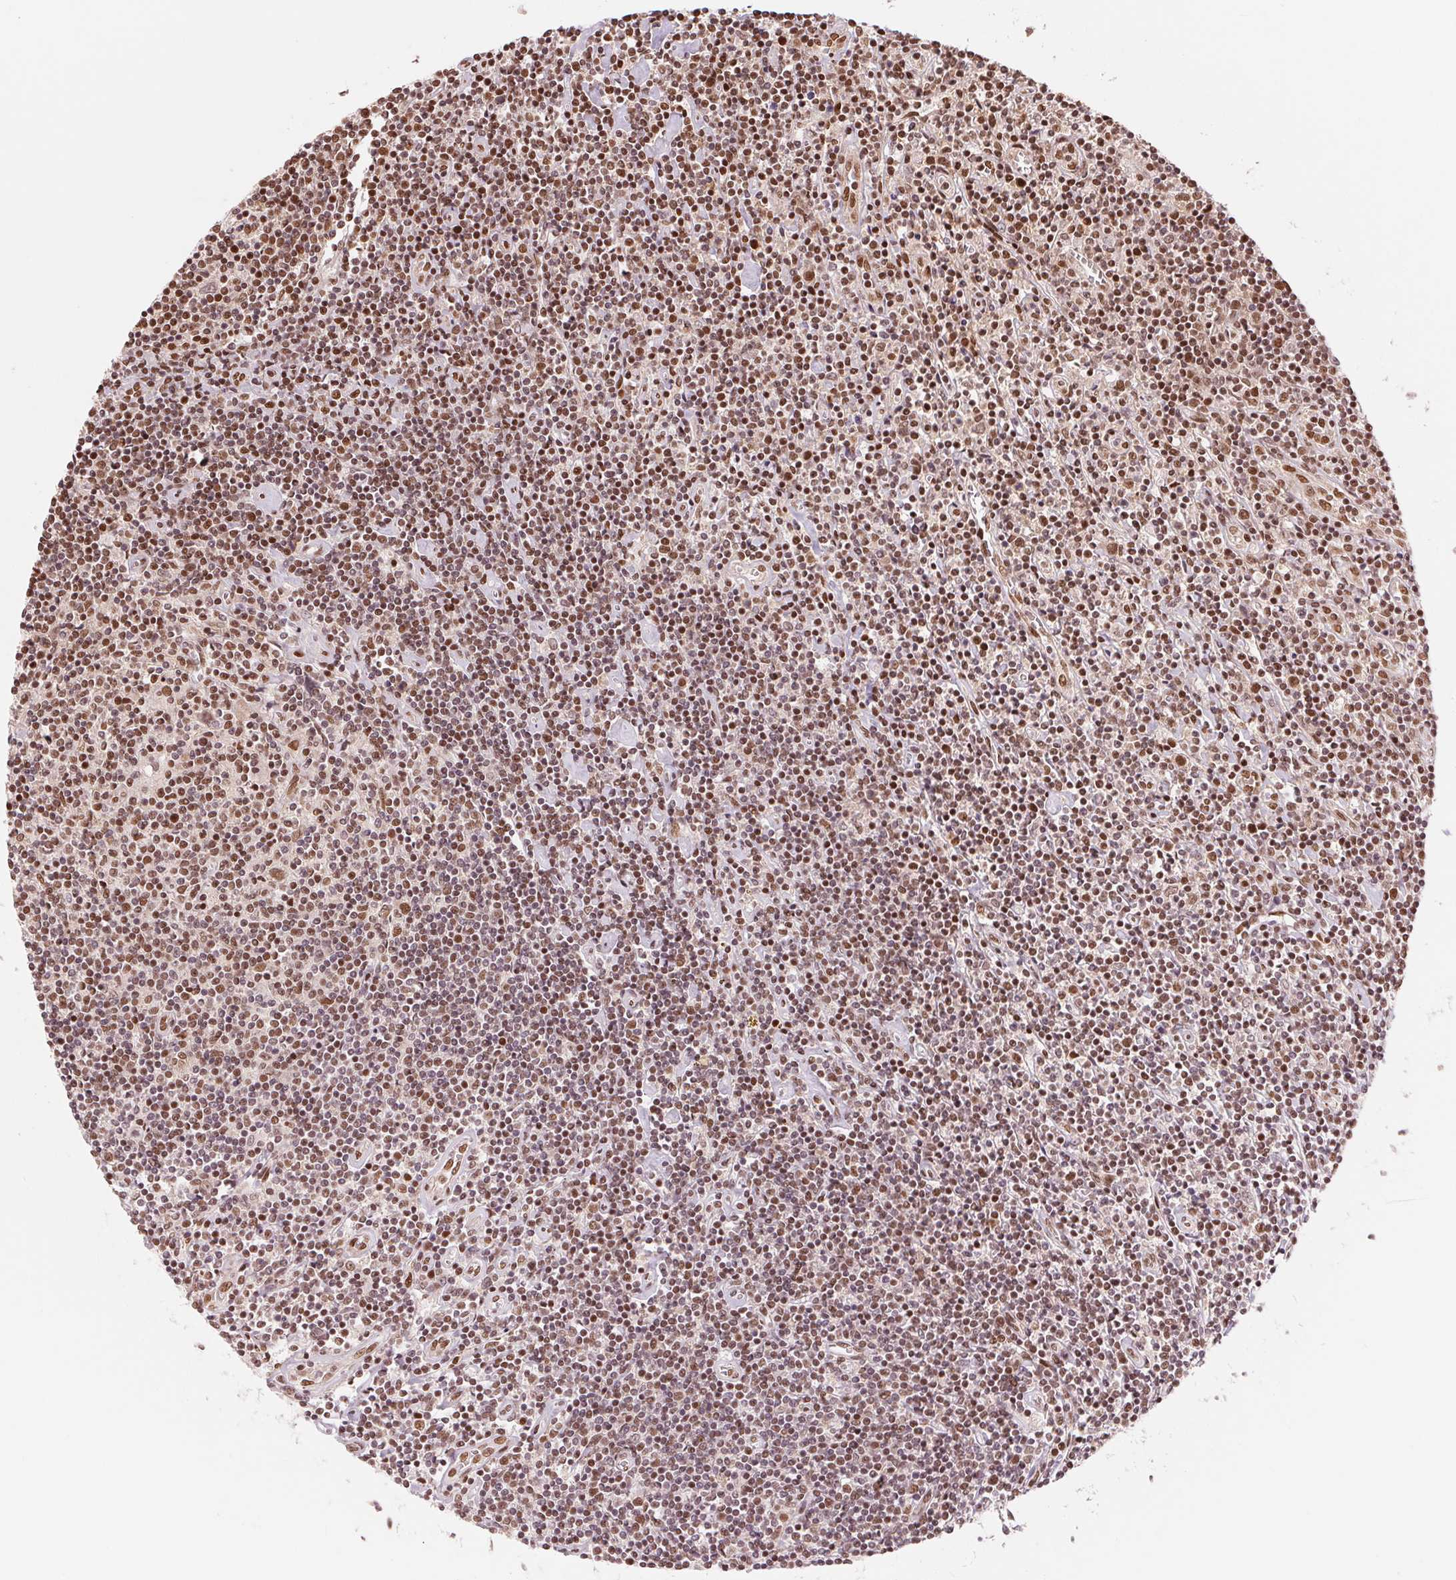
{"staining": {"intensity": "moderate", "quantity": ">75%", "location": "nuclear"}, "tissue": "lymphoma", "cell_type": "Tumor cells", "image_type": "cancer", "snomed": [{"axis": "morphology", "description": "Hodgkin's disease, NOS"}, {"axis": "topography", "description": "Lymph node"}], "caption": "This histopathology image demonstrates IHC staining of lymphoma, with medium moderate nuclear staining in about >75% of tumor cells.", "gene": "TTLL9", "patient": {"sex": "male", "age": 40}}